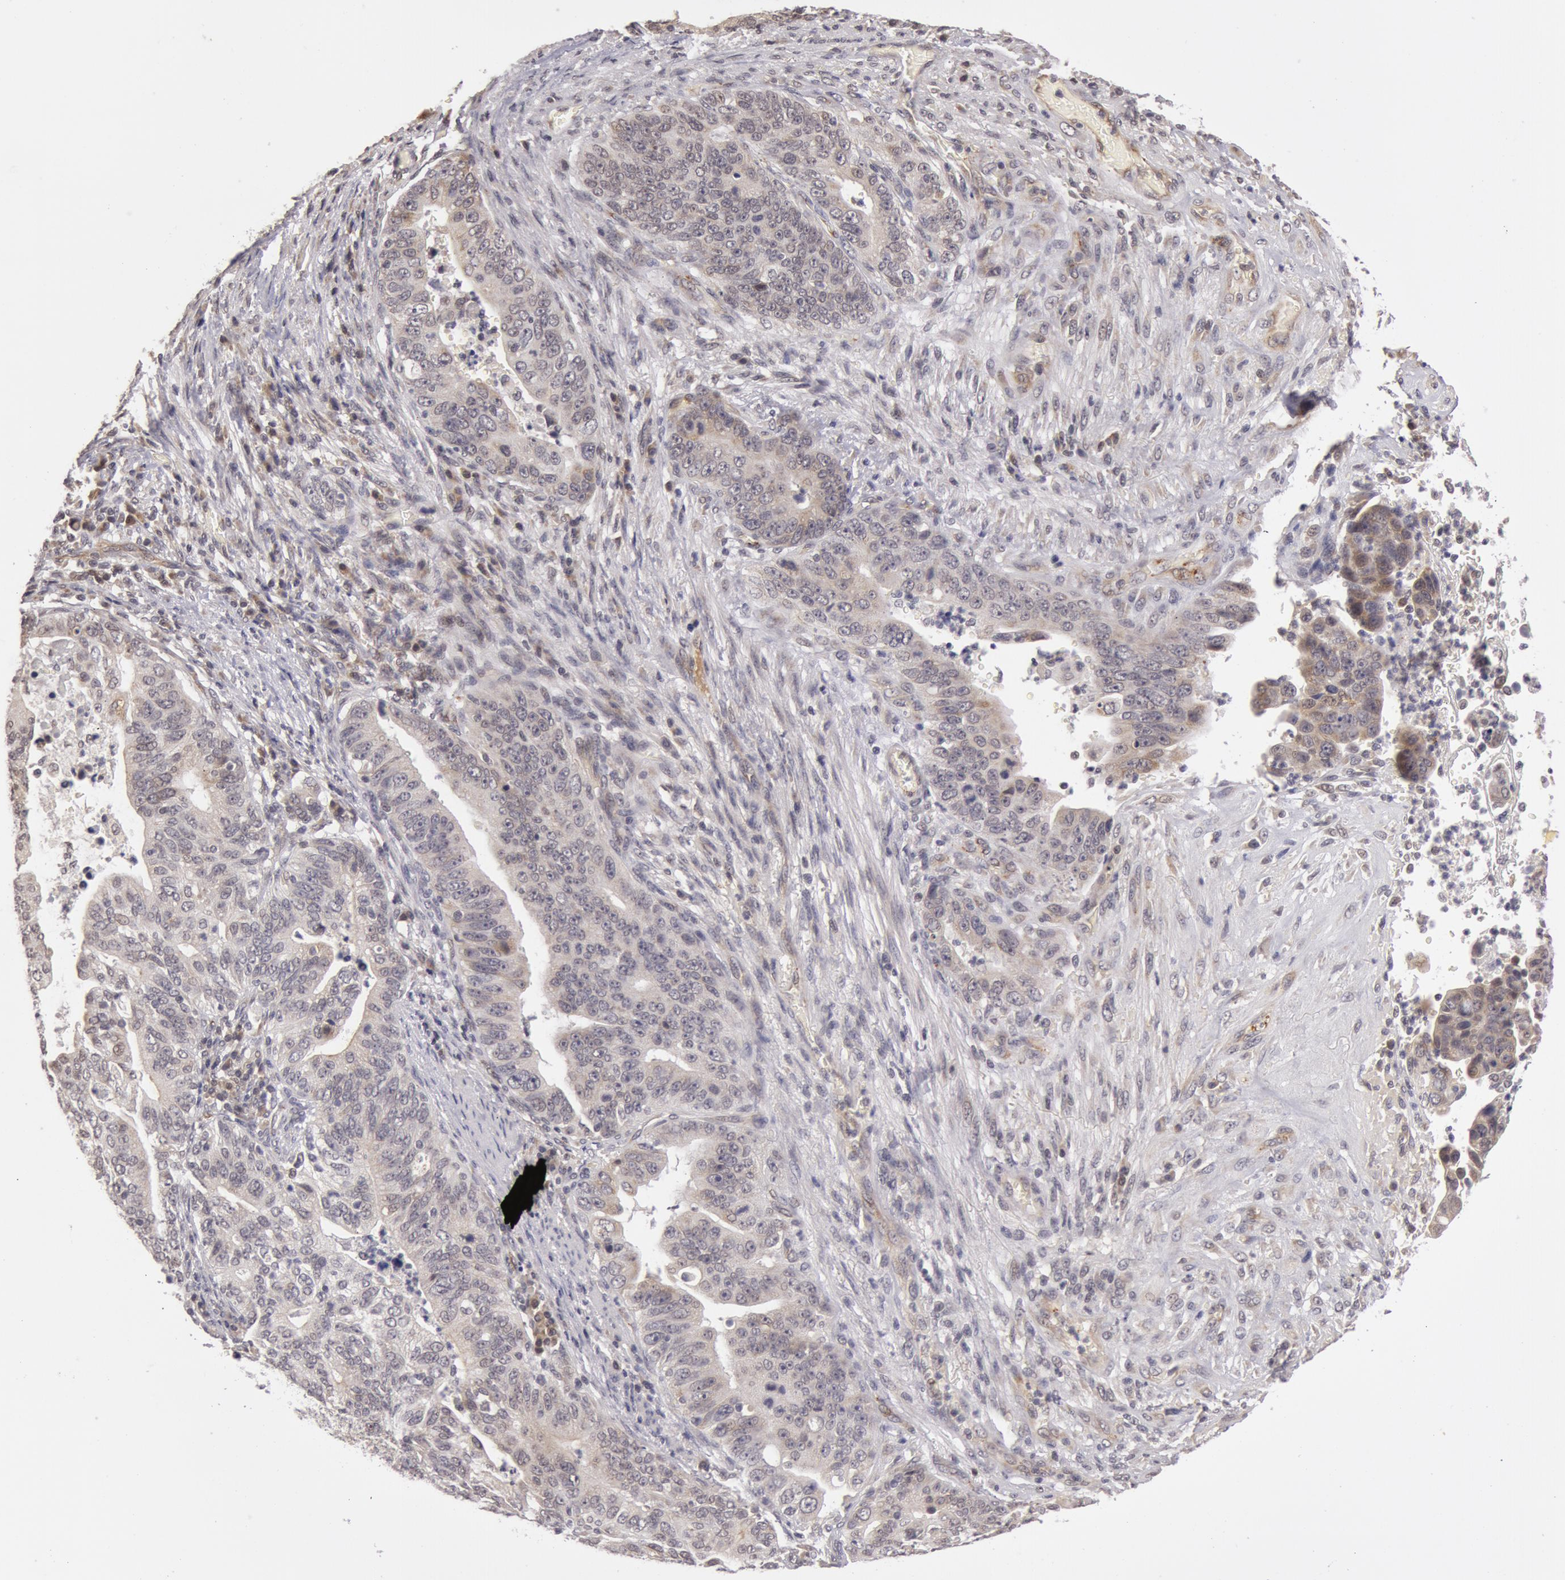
{"staining": {"intensity": "weak", "quantity": "<25%", "location": "cytoplasmic/membranous"}, "tissue": "stomach cancer", "cell_type": "Tumor cells", "image_type": "cancer", "snomed": [{"axis": "morphology", "description": "Adenocarcinoma, NOS"}, {"axis": "topography", "description": "Stomach, upper"}], "caption": "Stomach adenocarcinoma was stained to show a protein in brown. There is no significant expression in tumor cells.", "gene": "SYTL4", "patient": {"sex": "female", "age": 50}}